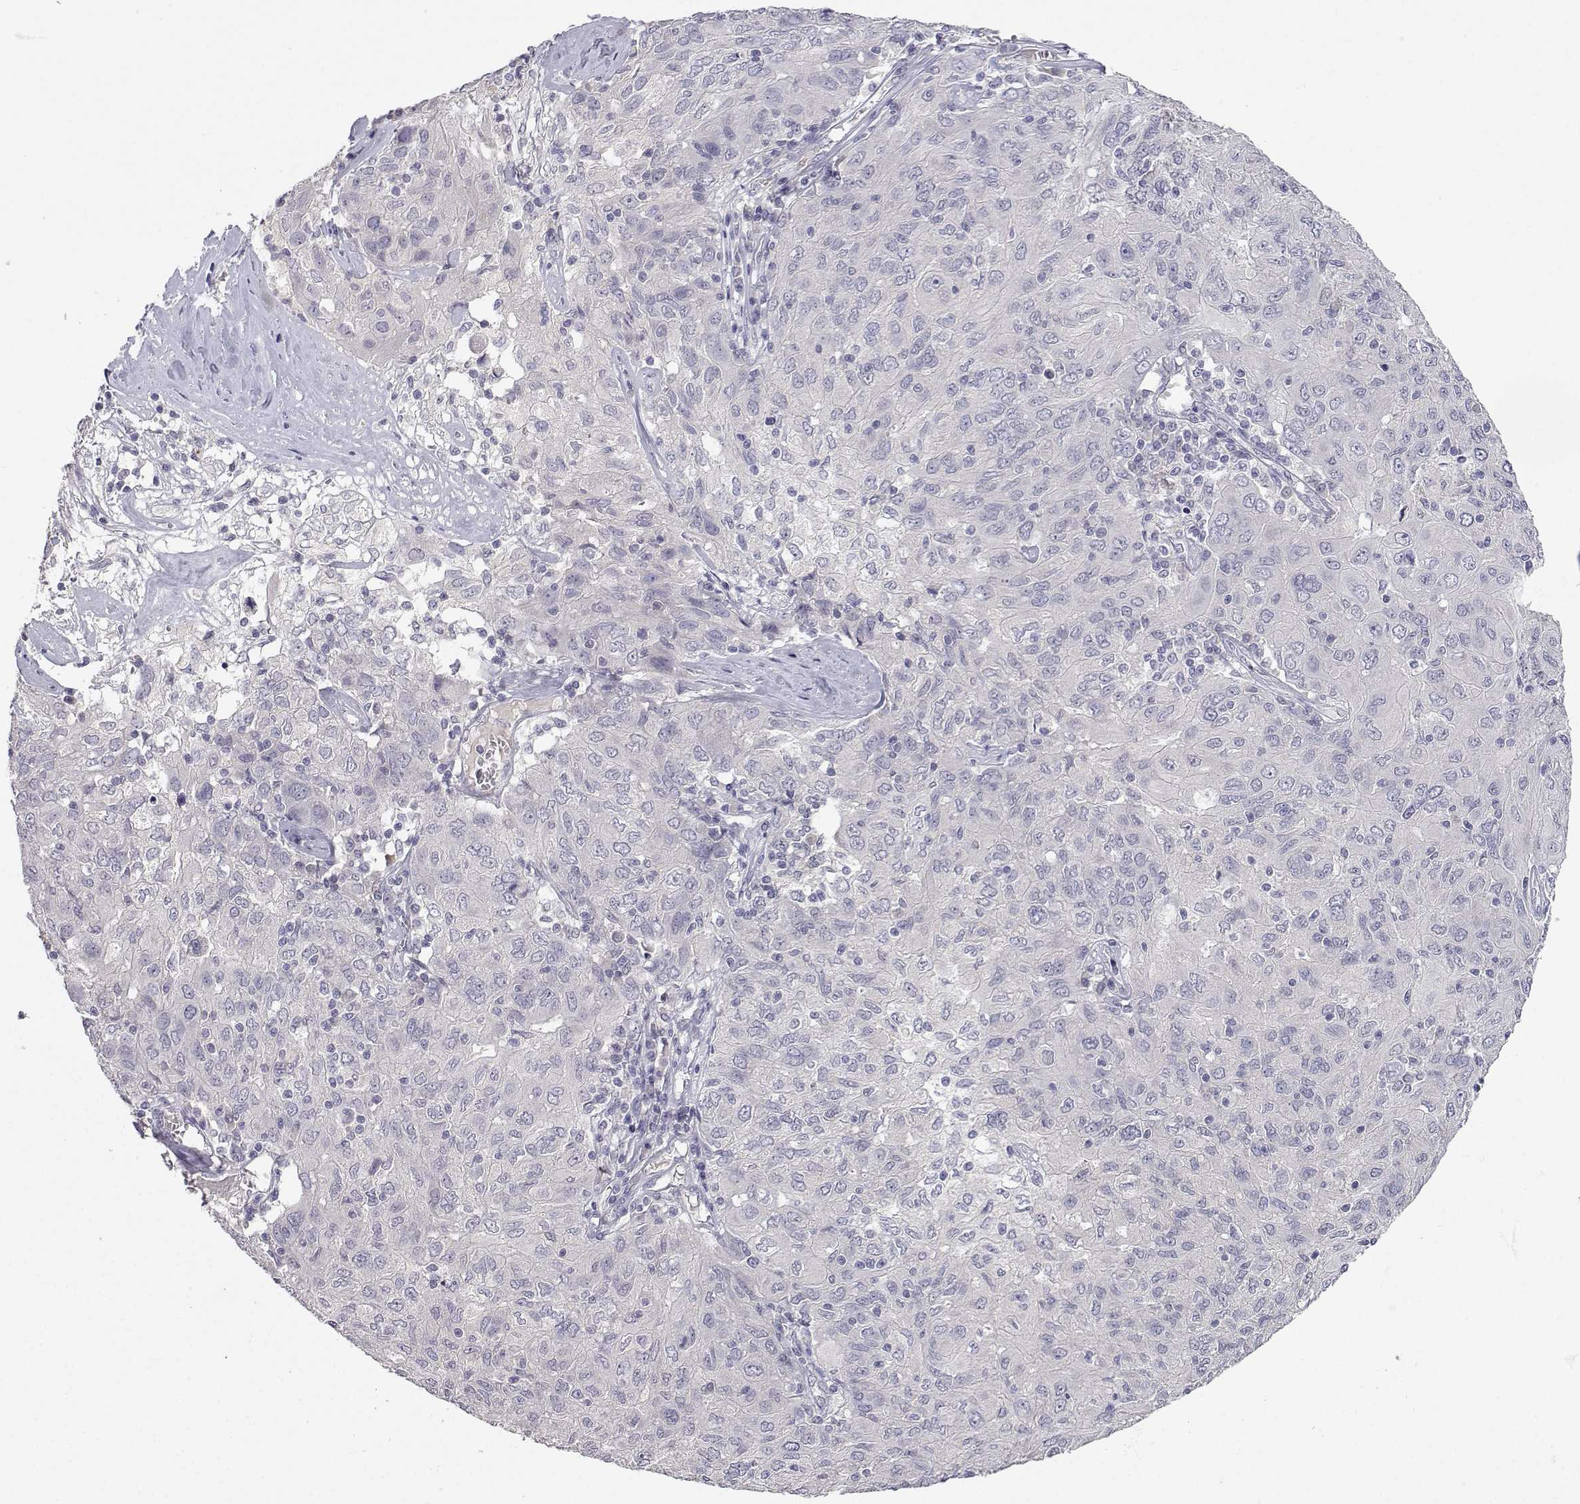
{"staining": {"intensity": "negative", "quantity": "none", "location": "none"}, "tissue": "ovarian cancer", "cell_type": "Tumor cells", "image_type": "cancer", "snomed": [{"axis": "morphology", "description": "Carcinoma, endometroid"}, {"axis": "topography", "description": "Ovary"}], "caption": "The histopathology image exhibits no significant positivity in tumor cells of ovarian endometroid carcinoma.", "gene": "SLC6A3", "patient": {"sex": "female", "age": 50}}